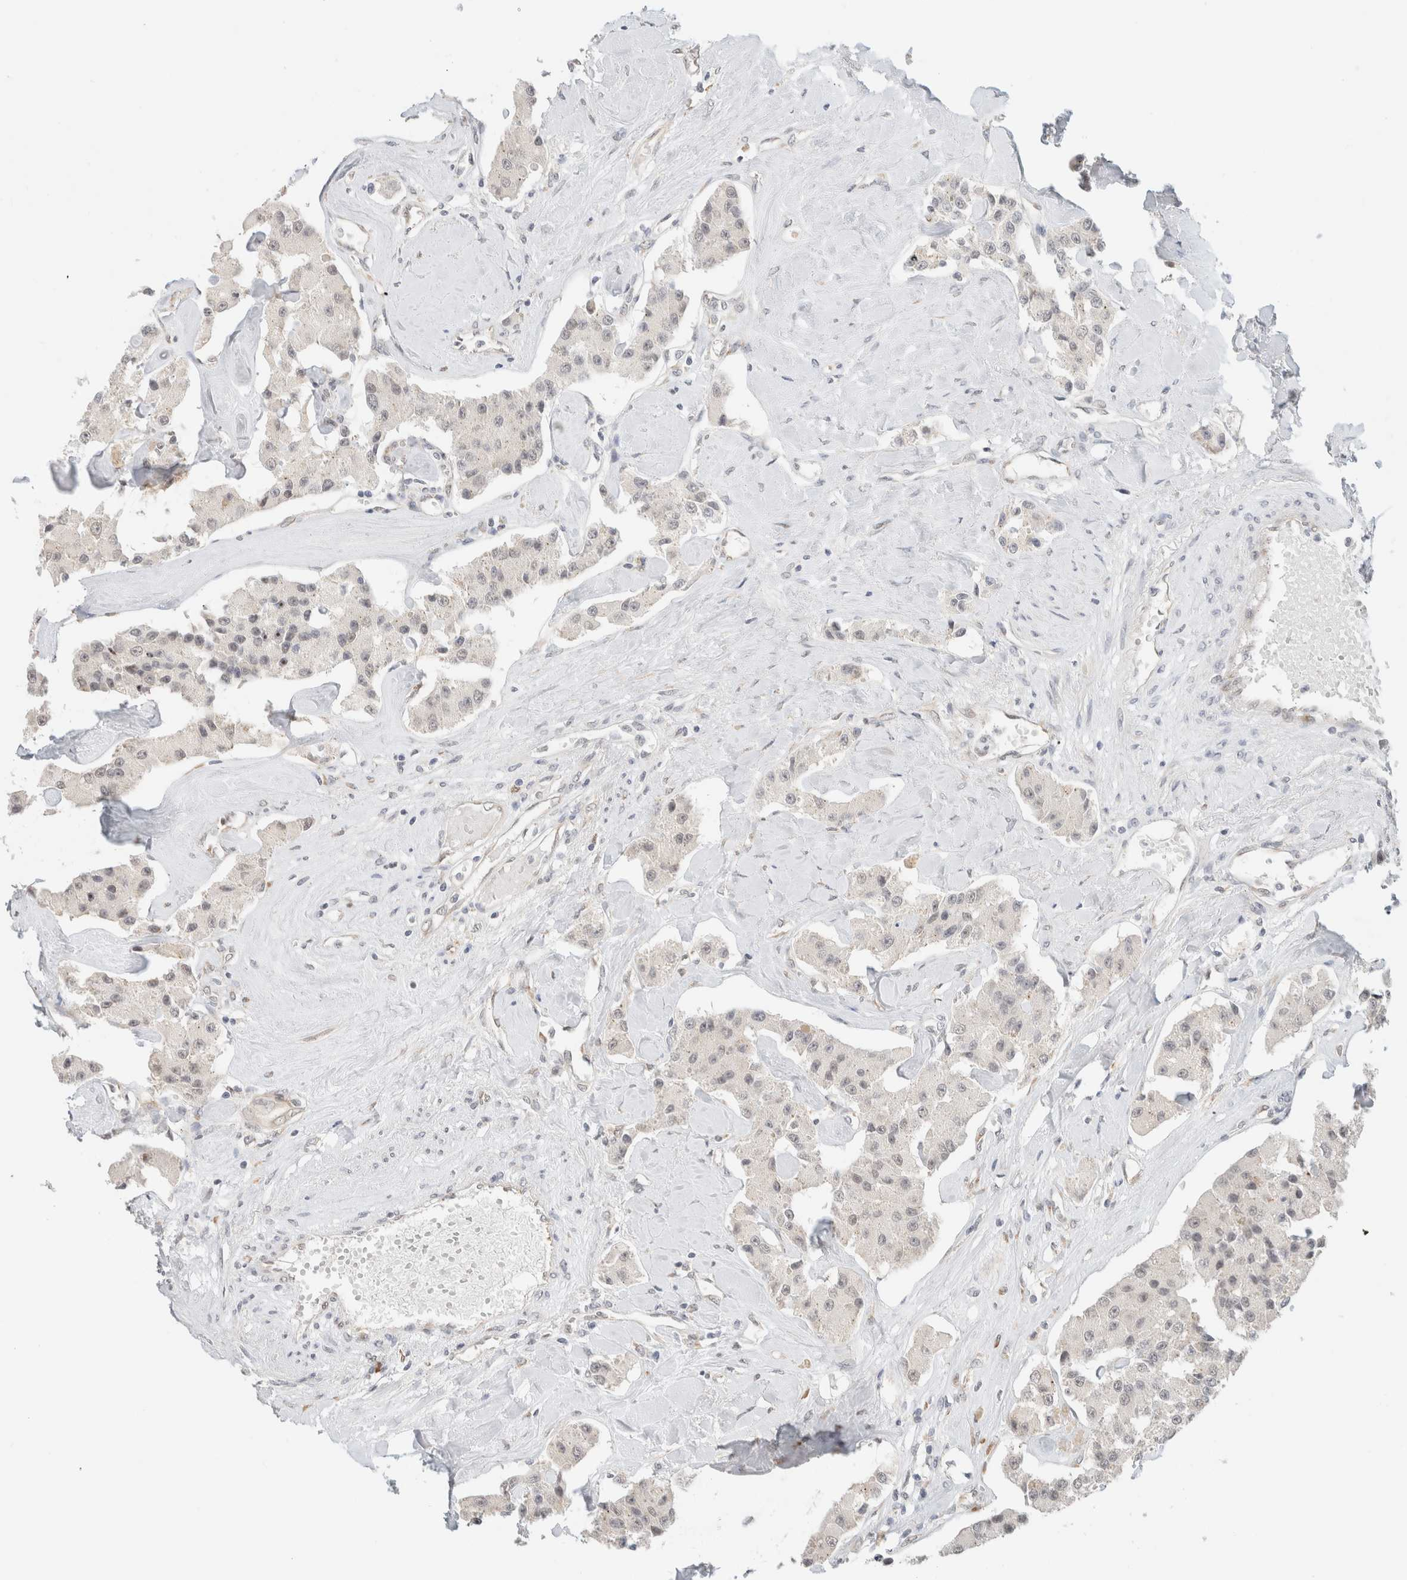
{"staining": {"intensity": "weak", "quantity": "<25%", "location": "nuclear"}, "tissue": "carcinoid", "cell_type": "Tumor cells", "image_type": "cancer", "snomed": [{"axis": "morphology", "description": "Carcinoid, malignant, NOS"}, {"axis": "topography", "description": "Pancreas"}], "caption": "Immunohistochemistry of carcinoid (malignant) displays no positivity in tumor cells.", "gene": "HDLBP", "patient": {"sex": "male", "age": 41}}